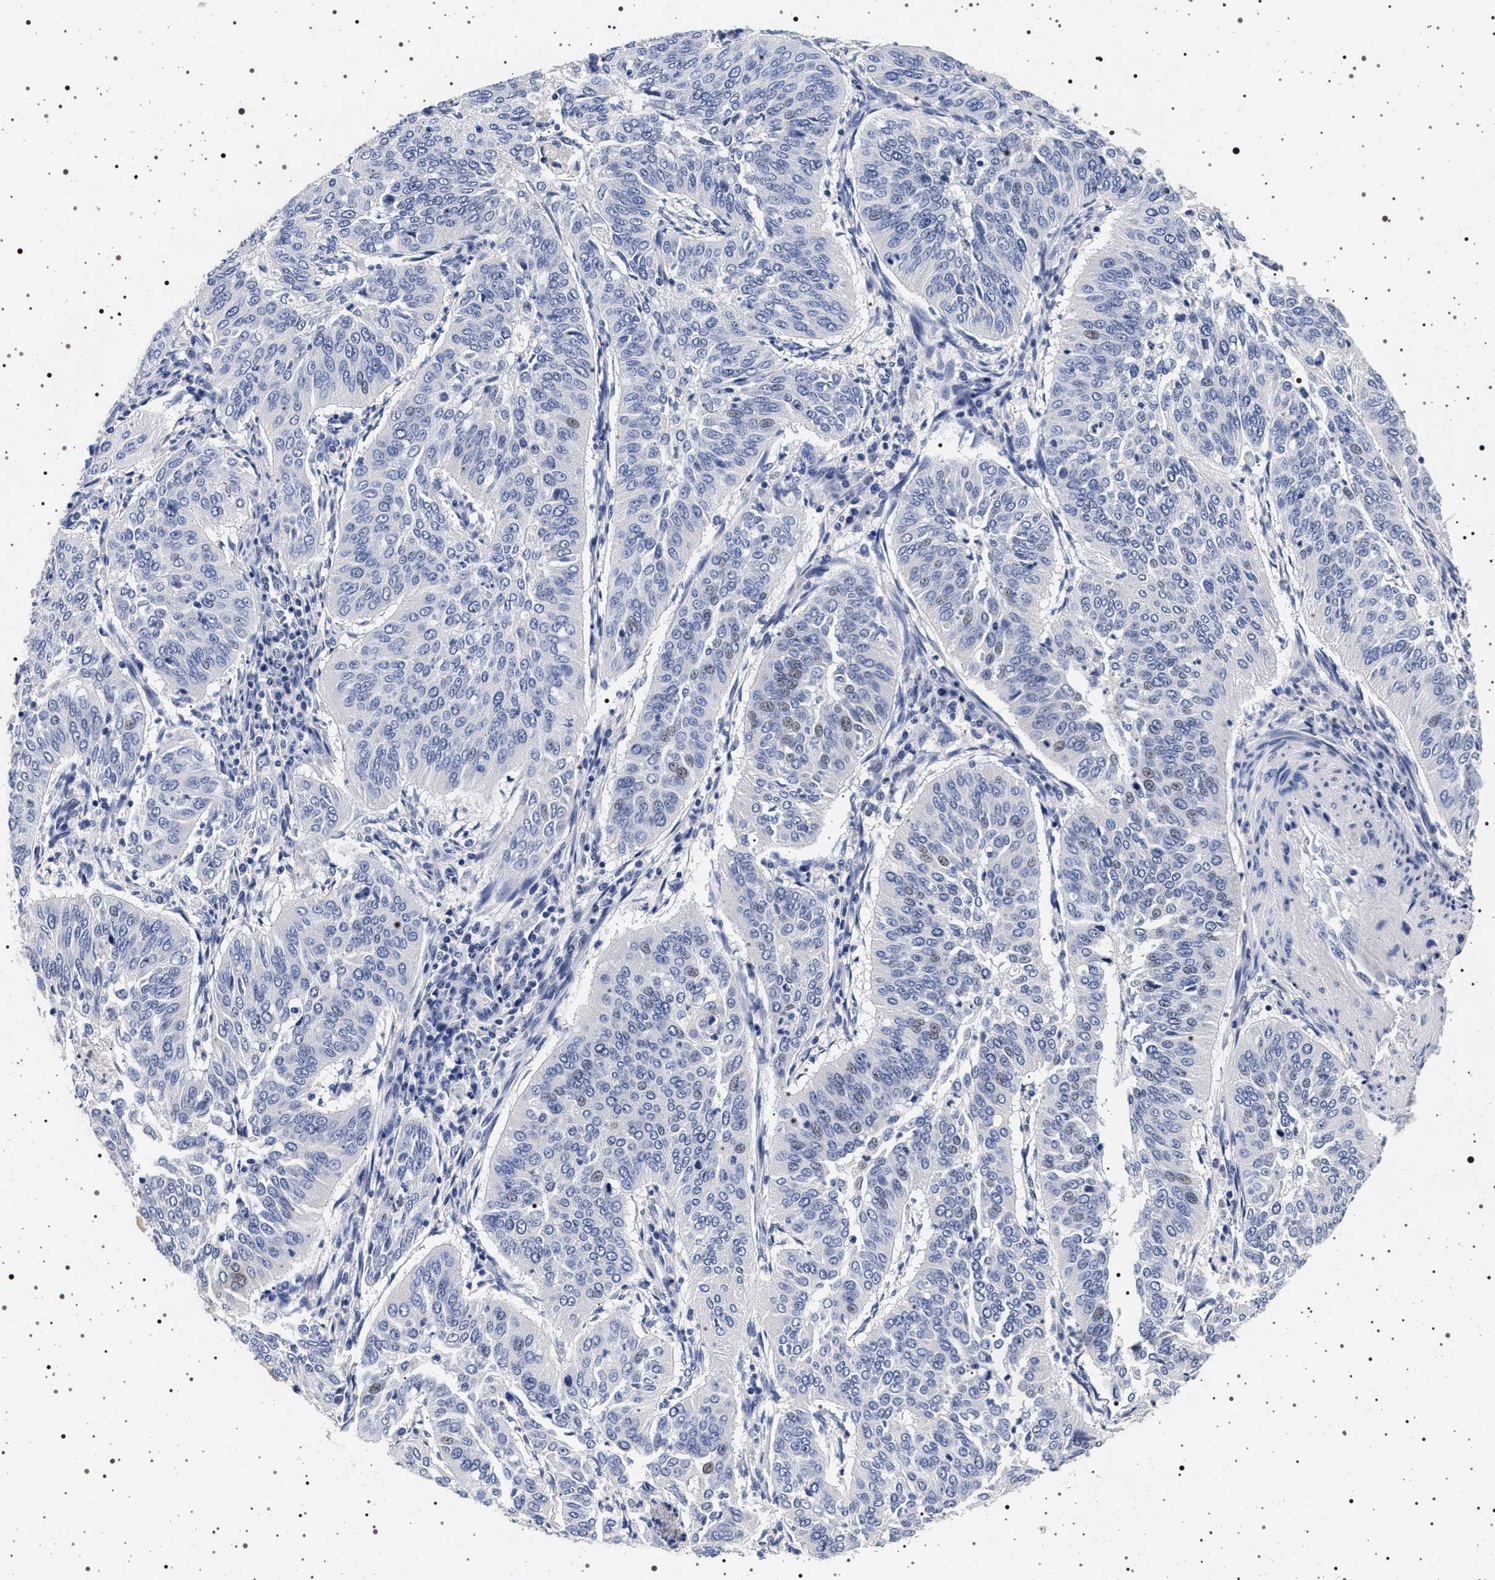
{"staining": {"intensity": "negative", "quantity": "none", "location": "none"}, "tissue": "cervical cancer", "cell_type": "Tumor cells", "image_type": "cancer", "snomed": [{"axis": "morphology", "description": "Normal tissue, NOS"}, {"axis": "morphology", "description": "Squamous cell carcinoma, NOS"}, {"axis": "topography", "description": "Cervix"}], "caption": "The histopathology image exhibits no significant staining in tumor cells of squamous cell carcinoma (cervical).", "gene": "MAPK10", "patient": {"sex": "female", "age": 39}}